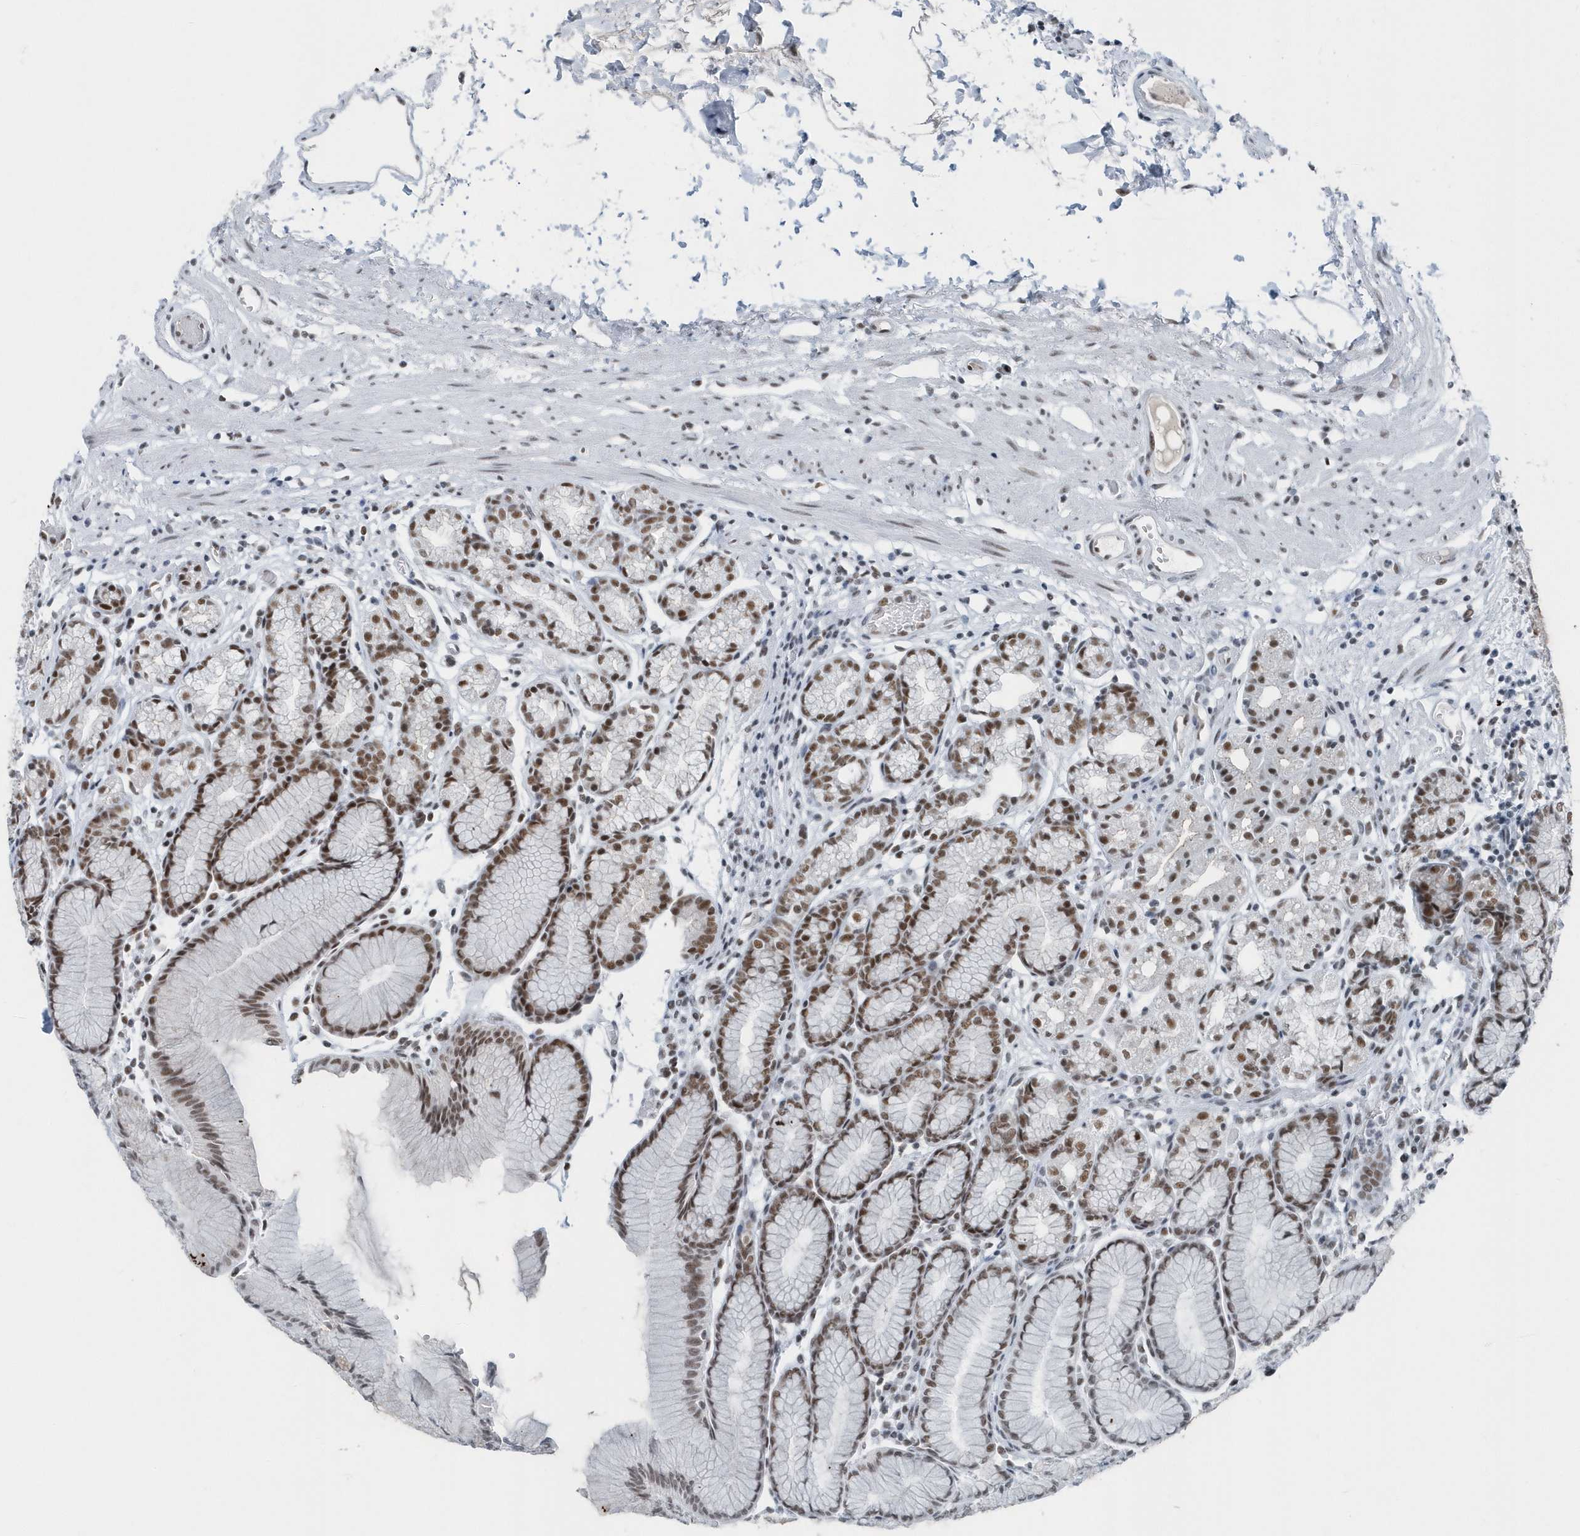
{"staining": {"intensity": "moderate", "quantity": ">75%", "location": "nuclear"}, "tissue": "stomach", "cell_type": "Glandular cells", "image_type": "normal", "snomed": [{"axis": "morphology", "description": "Normal tissue, NOS"}, {"axis": "topography", "description": "Stomach"}], "caption": "About >75% of glandular cells in benign stomach show moderate nuclear protein staining as visualized by brown immunohistochemical staining.", "gene": "FIP1L1", "patient": {"sex": "female", "age": 57}}